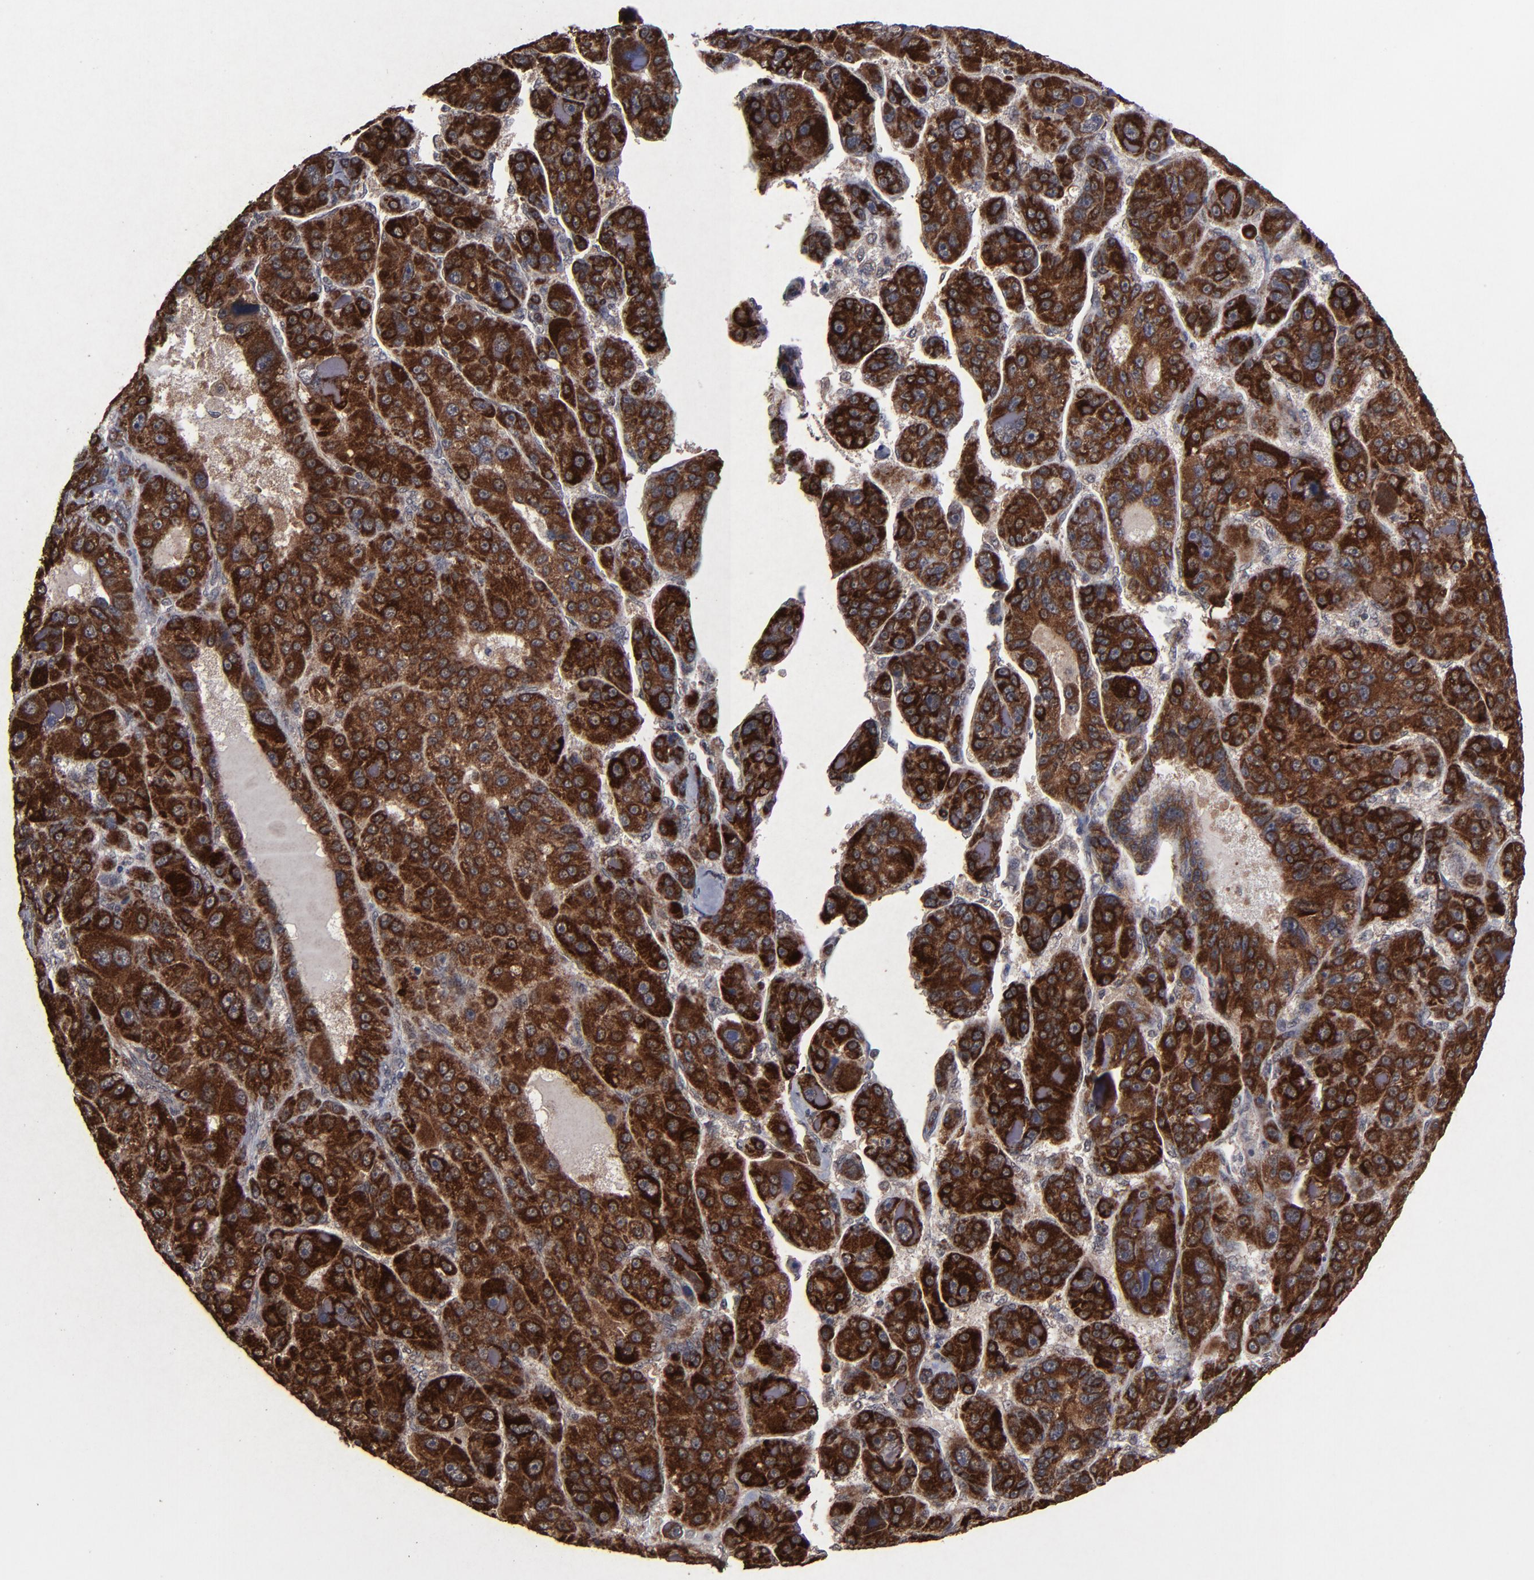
{"staining": {"intensity": "strong", "quantity": ">75%", "location": "cytoplasmic/membranous"}, "tissue": "liver cancer", "cell_type": "Tumor cells", "image_type": "cancer", "snomed": [{"axis": "morphology", "description": "Carcinoma, Hepatocellular, NOS"}, {"axis": "topography", "description": "Liver"}], "caption": "Hepatocellular carcinoma (liver) stained with DAB immunohistochemistry reveals high levels of strong cytoplasmic/membranous expression in approximately >75% of tumor cells.", "gene": "BNIP3", "patient": {"sex": "male", "age": 76}}